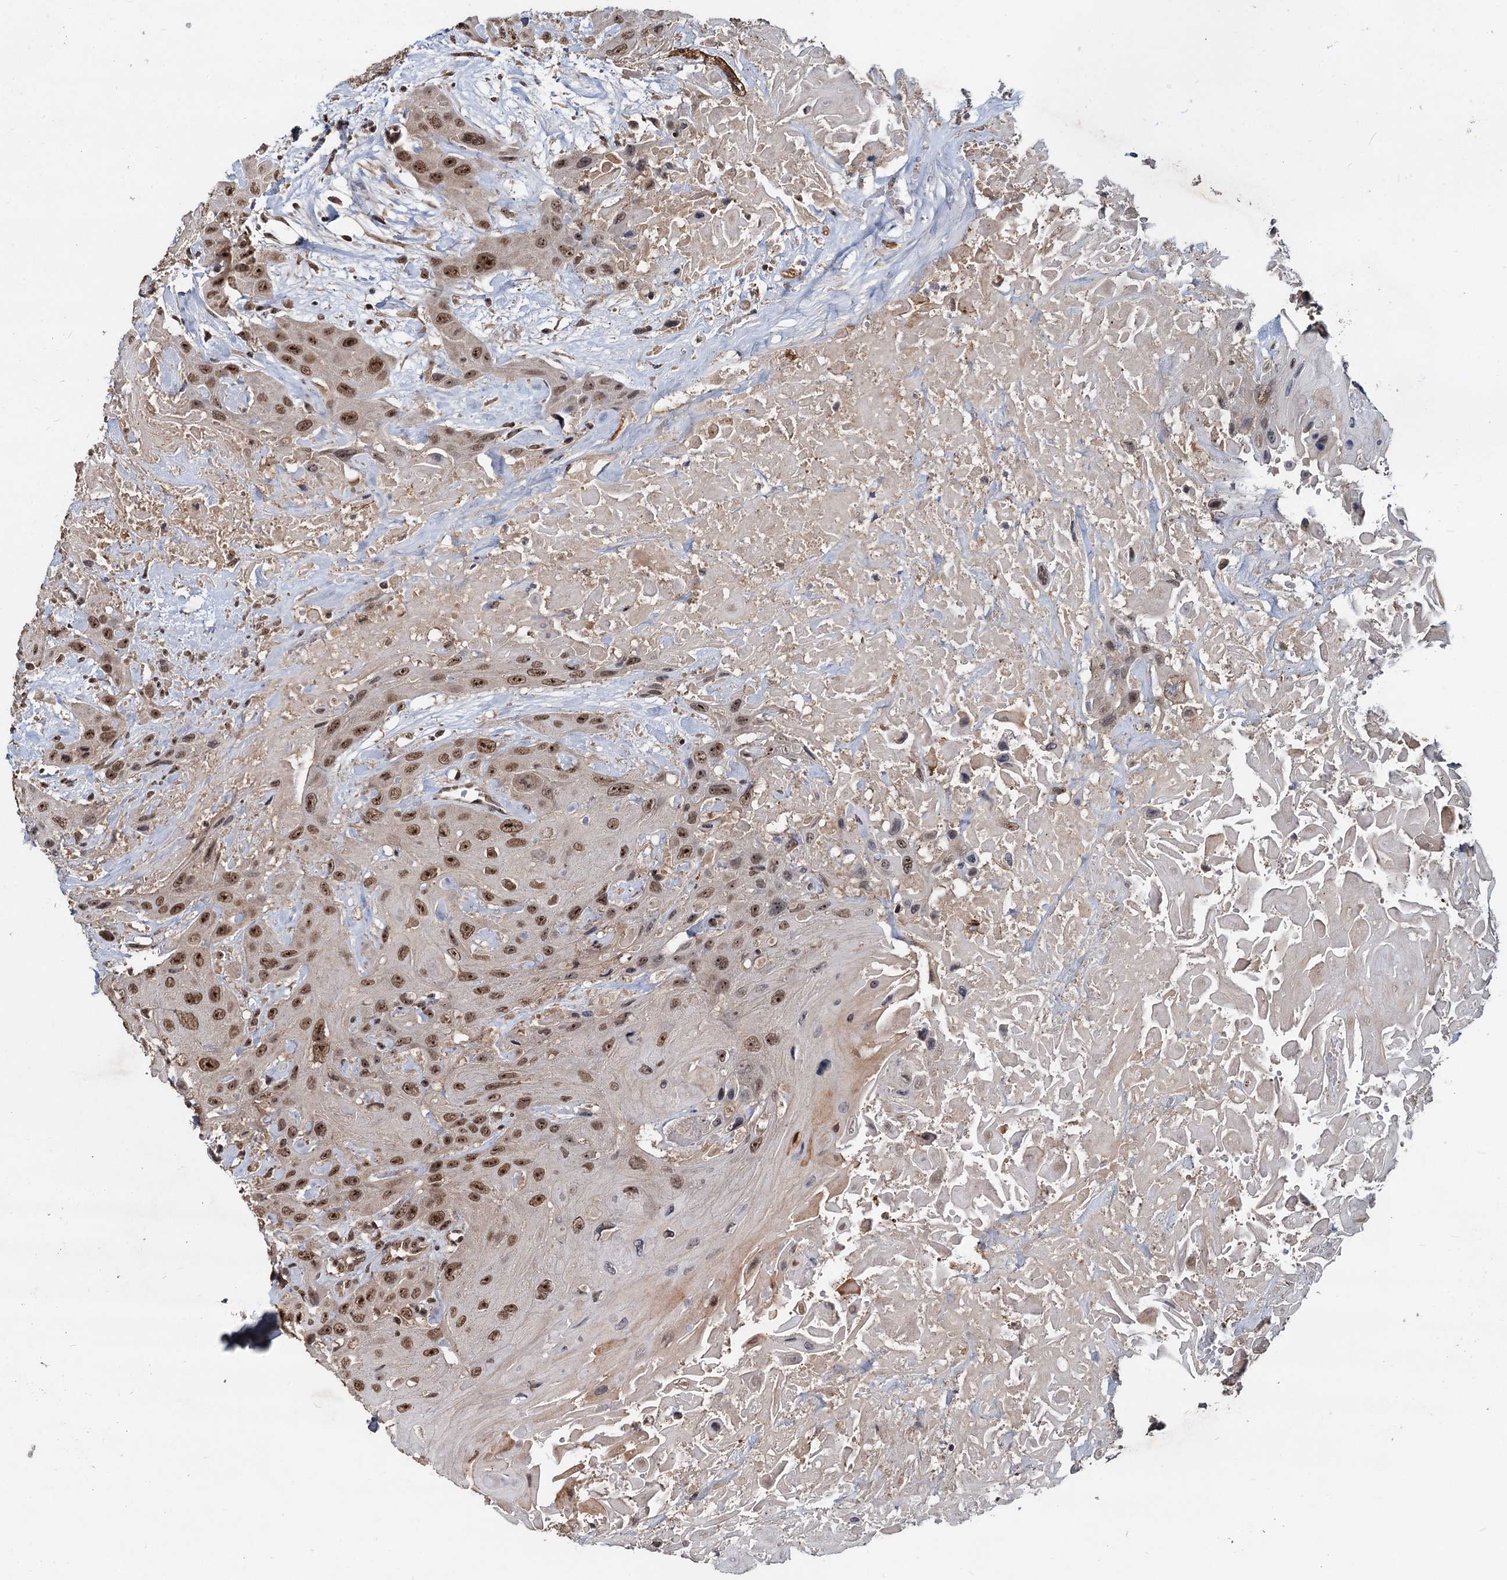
{"staining": {"intensity": "moderate", "quantity": ">75%", "location": "nuclear"}, "tissue": "head and neck cancer", "cell_type": "Tumor cells", "image_type": "cancer", "snomed": [{"axis": "morphology", "description": "Squamous cell carcinoma, NOS"}, {"axis": "topography", "description": "Head-Neck"}], "caption": "Immunohistochemical staining of human head and neck squamous cell carcinoma reveals moderate nuclear protein expression in approximately >75% of tumor cells.", "gene": "FAM216B", "patient": {"sex": "male", "age": 81}}